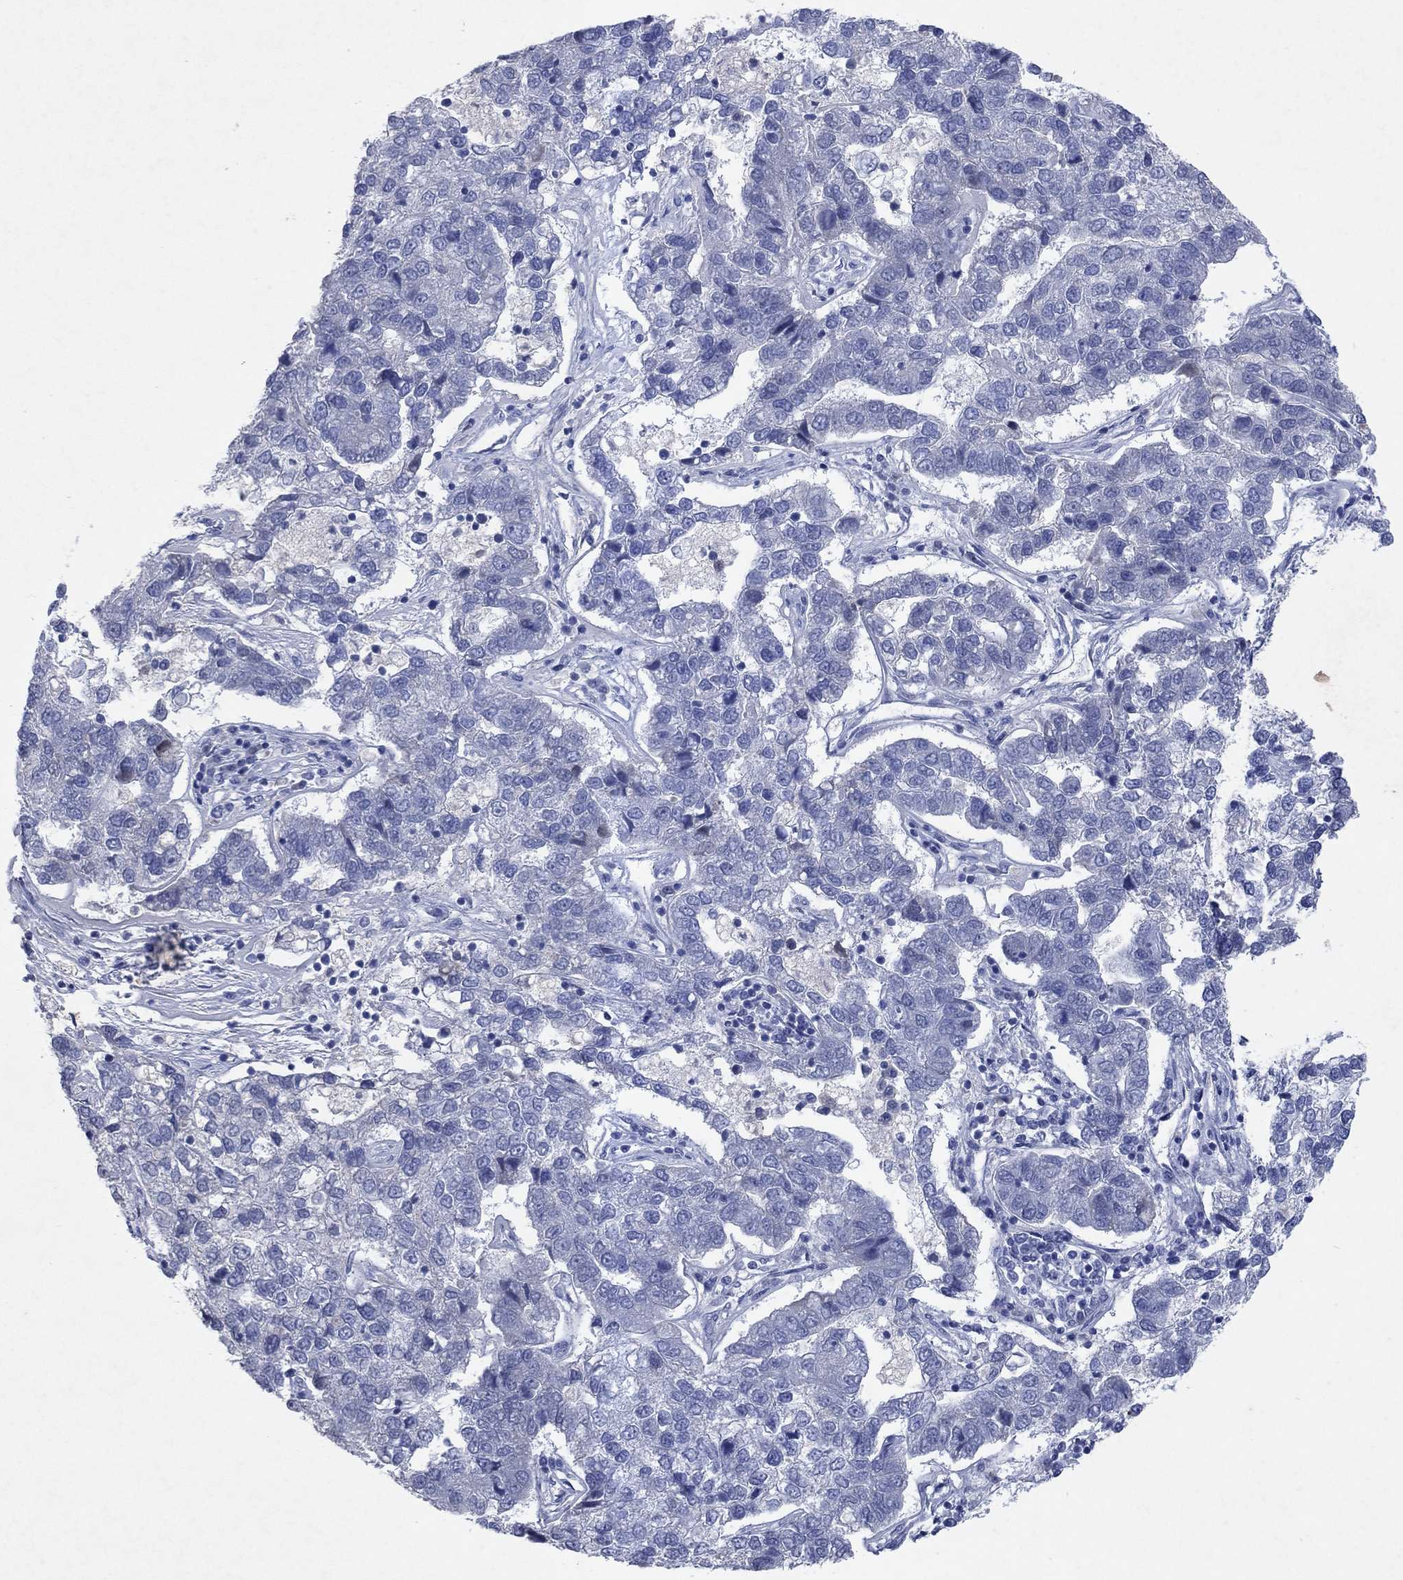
{"staining": {"intensity": "negative", "quantity": "none", "location": "none"}, "tissue": "pancreatic cancer", "cell_type": "Tumor cells", "image_type": "cancer", "snomed": [{"axis": "morphology", "description": "Adenocarcinoma, NOS"}, {"axis": "topography", "description": "Pancreas"}], "caption": "Histopathology image shows no significant protein positivity in tumor cells of pancreatic cancer (adenocarcinoma).", "gene": "KRT40", "patient": {"sex": "female", "age": 61}}